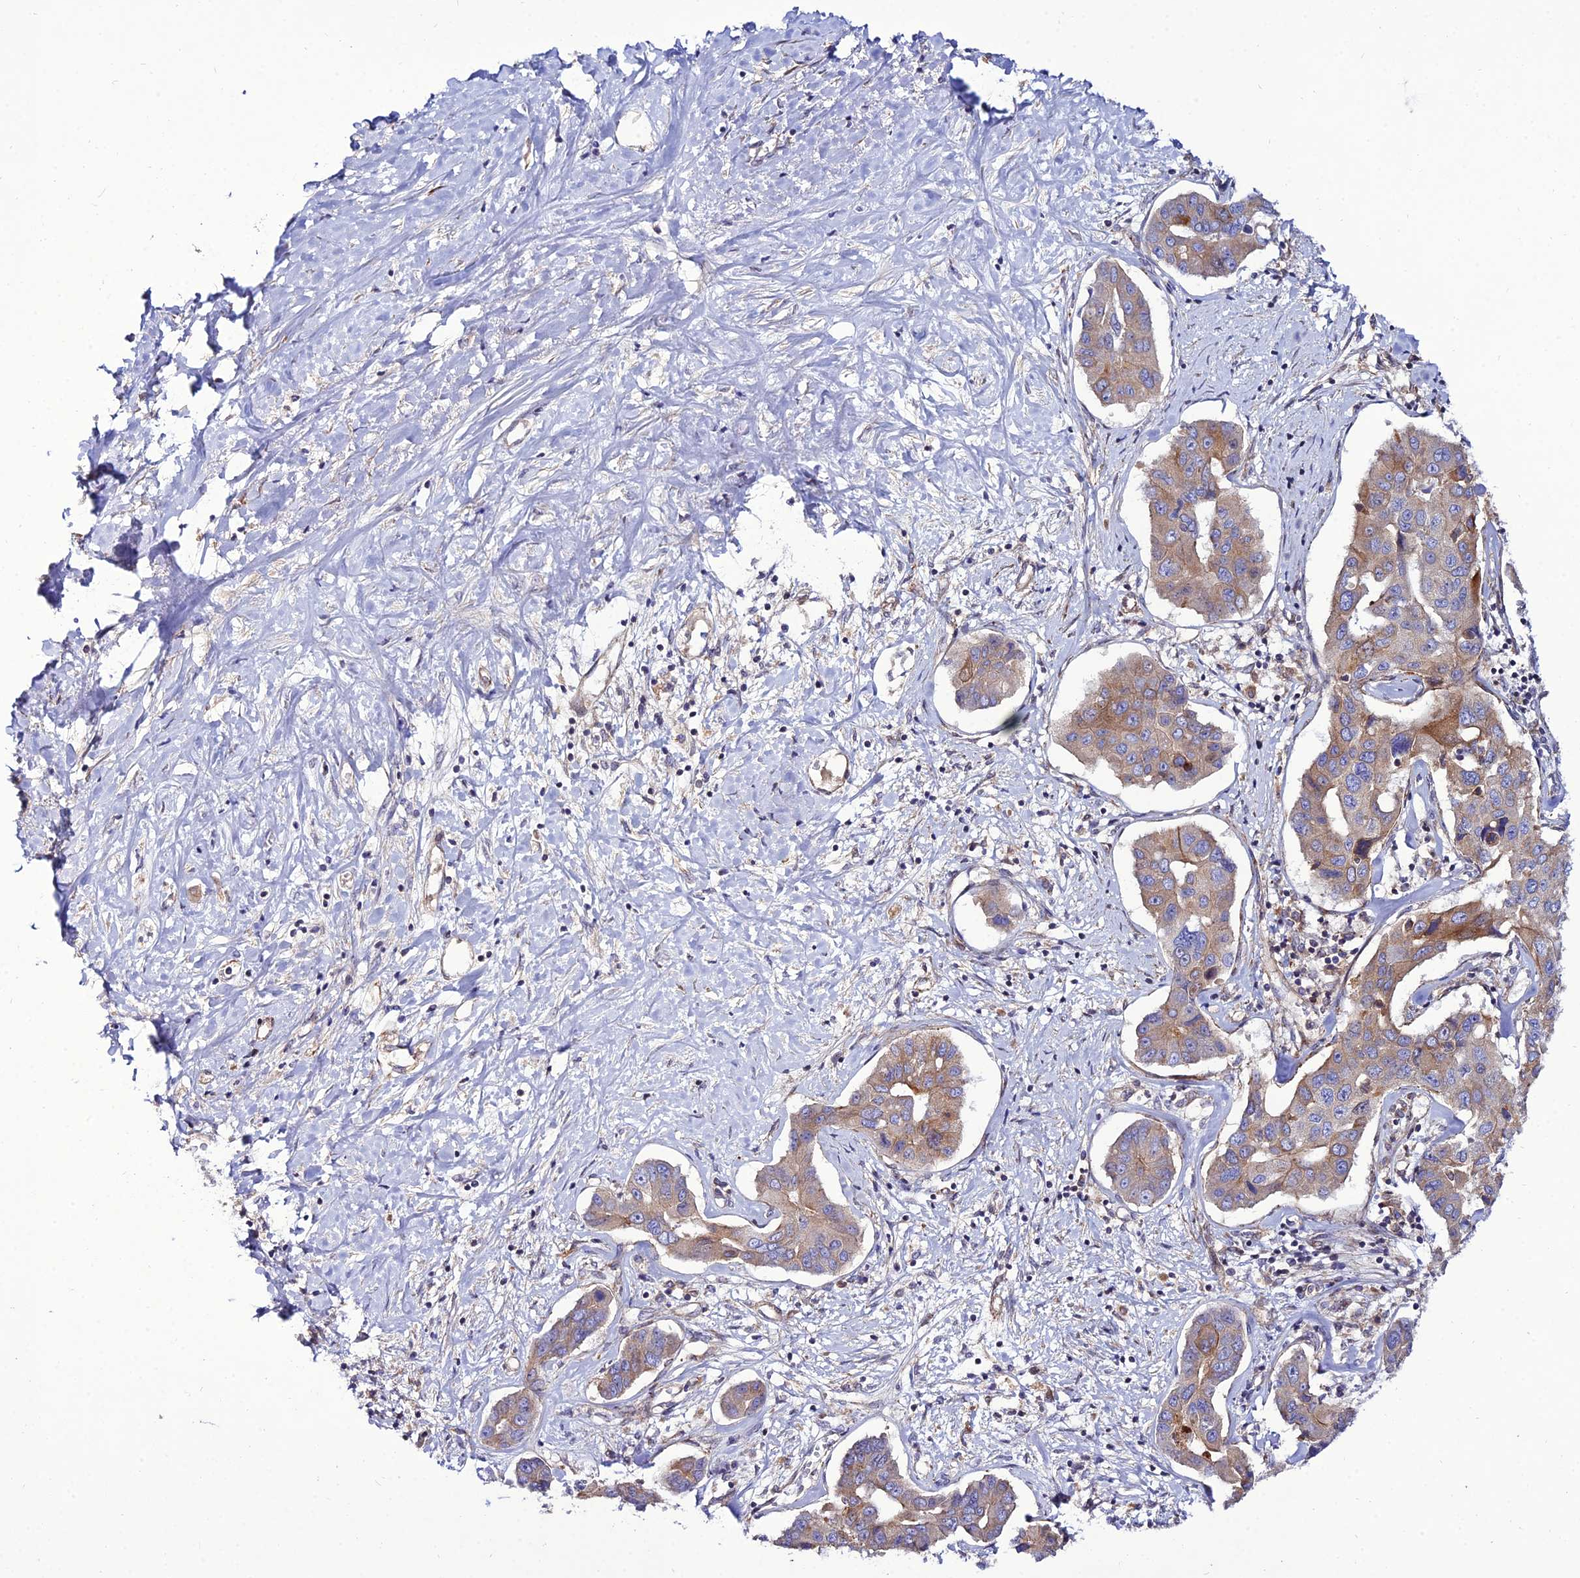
{"staining": {"intensity": "moderate", "quantity": "<25%", "location": "cytoplasmic/membranous"}, "tissue": "liver cancer", "cell_type": "Tumor cells", "image_type": "cancer", "snomed": [{"axis": "morphology", "description": "Cholangiocarcinoma"}, {"axis": "topography", "description": "Liver"}], "caption": "Protein expression analysis of liver cancer exhibits moderate cytoplasmic/membranous expression in approximately <25% of tumor cells.", "gene": "ARL6IP1", "patient": {"sex": "male", "age": 59}}